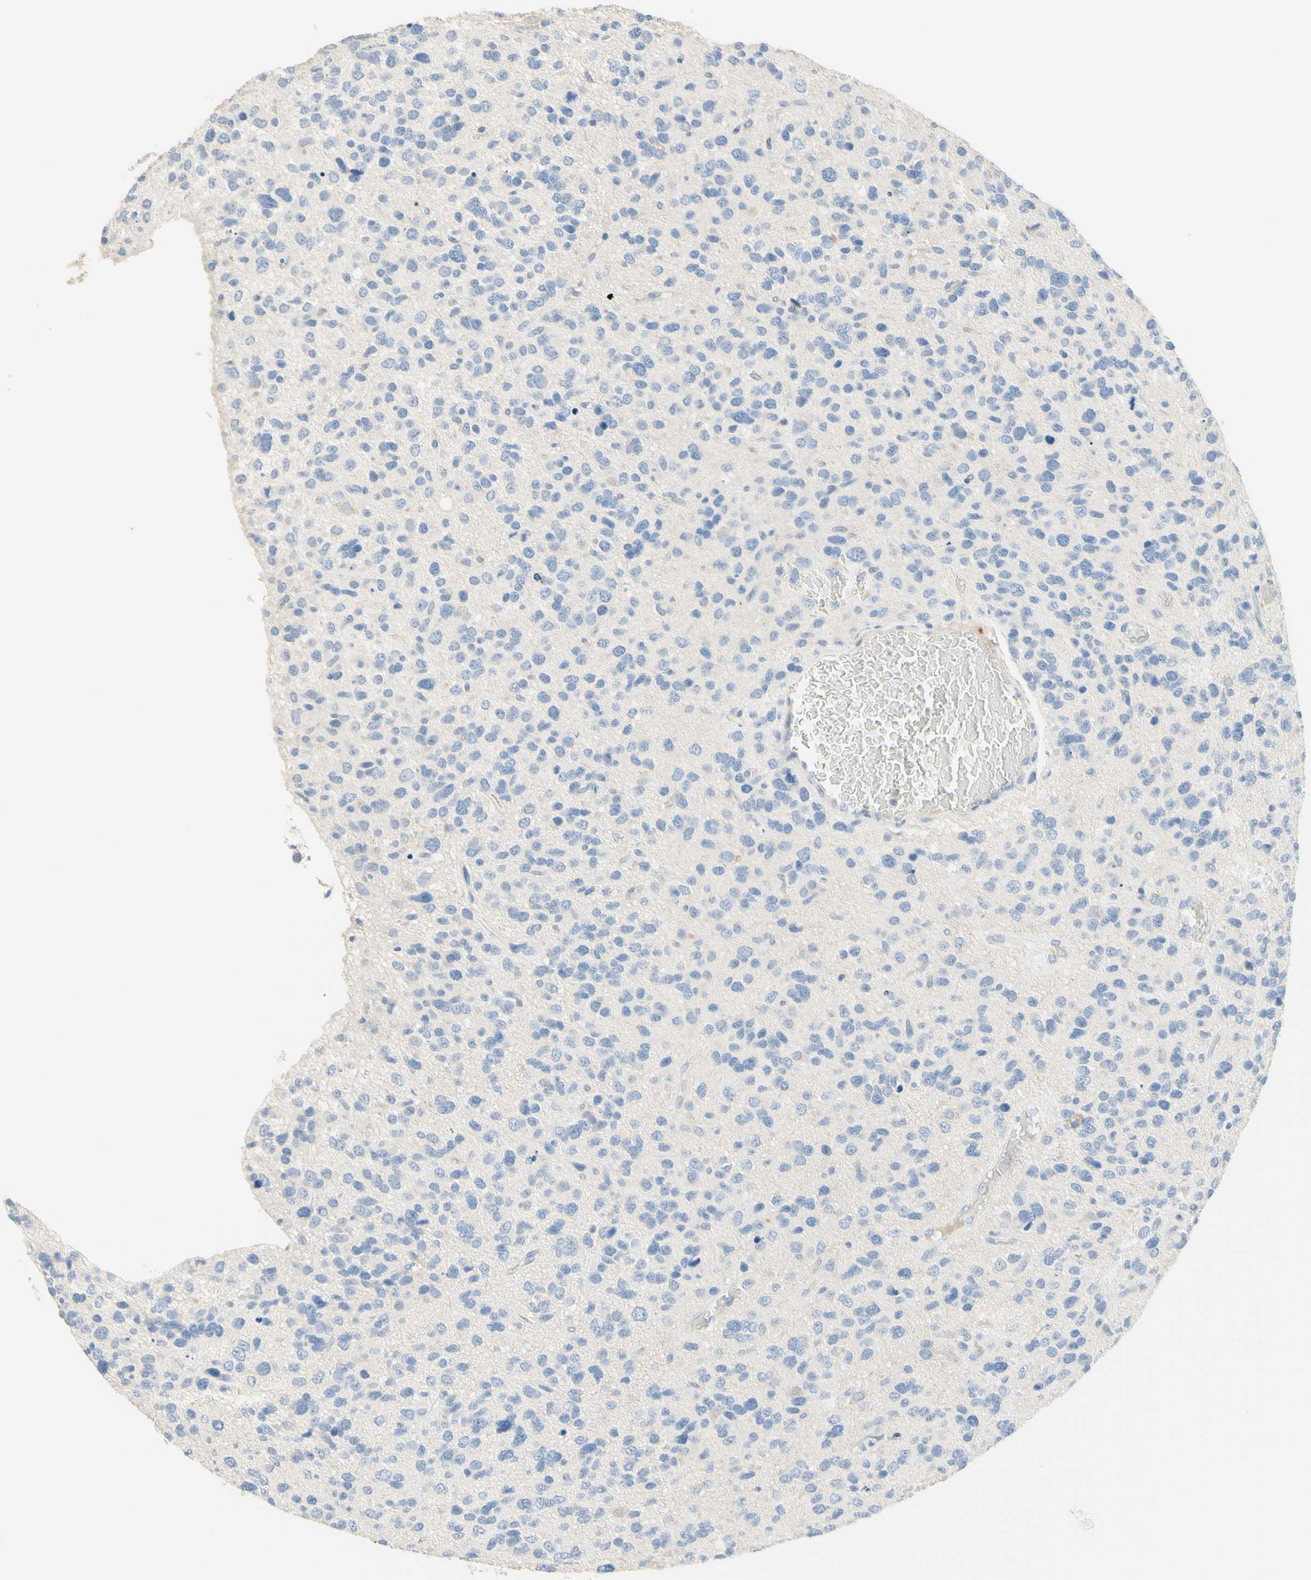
{"staining": {"intensity": "negative", "quantity": "none", "location": "none"}, "tissue": "glioma", "cell_type": "Tumor cells", "image_type": "cancer", "snomed": [{"axis": "morphology", "description": "Glioma, malignant, High grade"}, {"axis": "topography", "description": "Brain"}], "caption": "High power microscopy histopathology image of an immunohistochemistry histopathology image of glioma, revealing no significant expression in tumor cells.", "gene": "NECTIN4", "patient": {"sex": "female", "age": 58}}